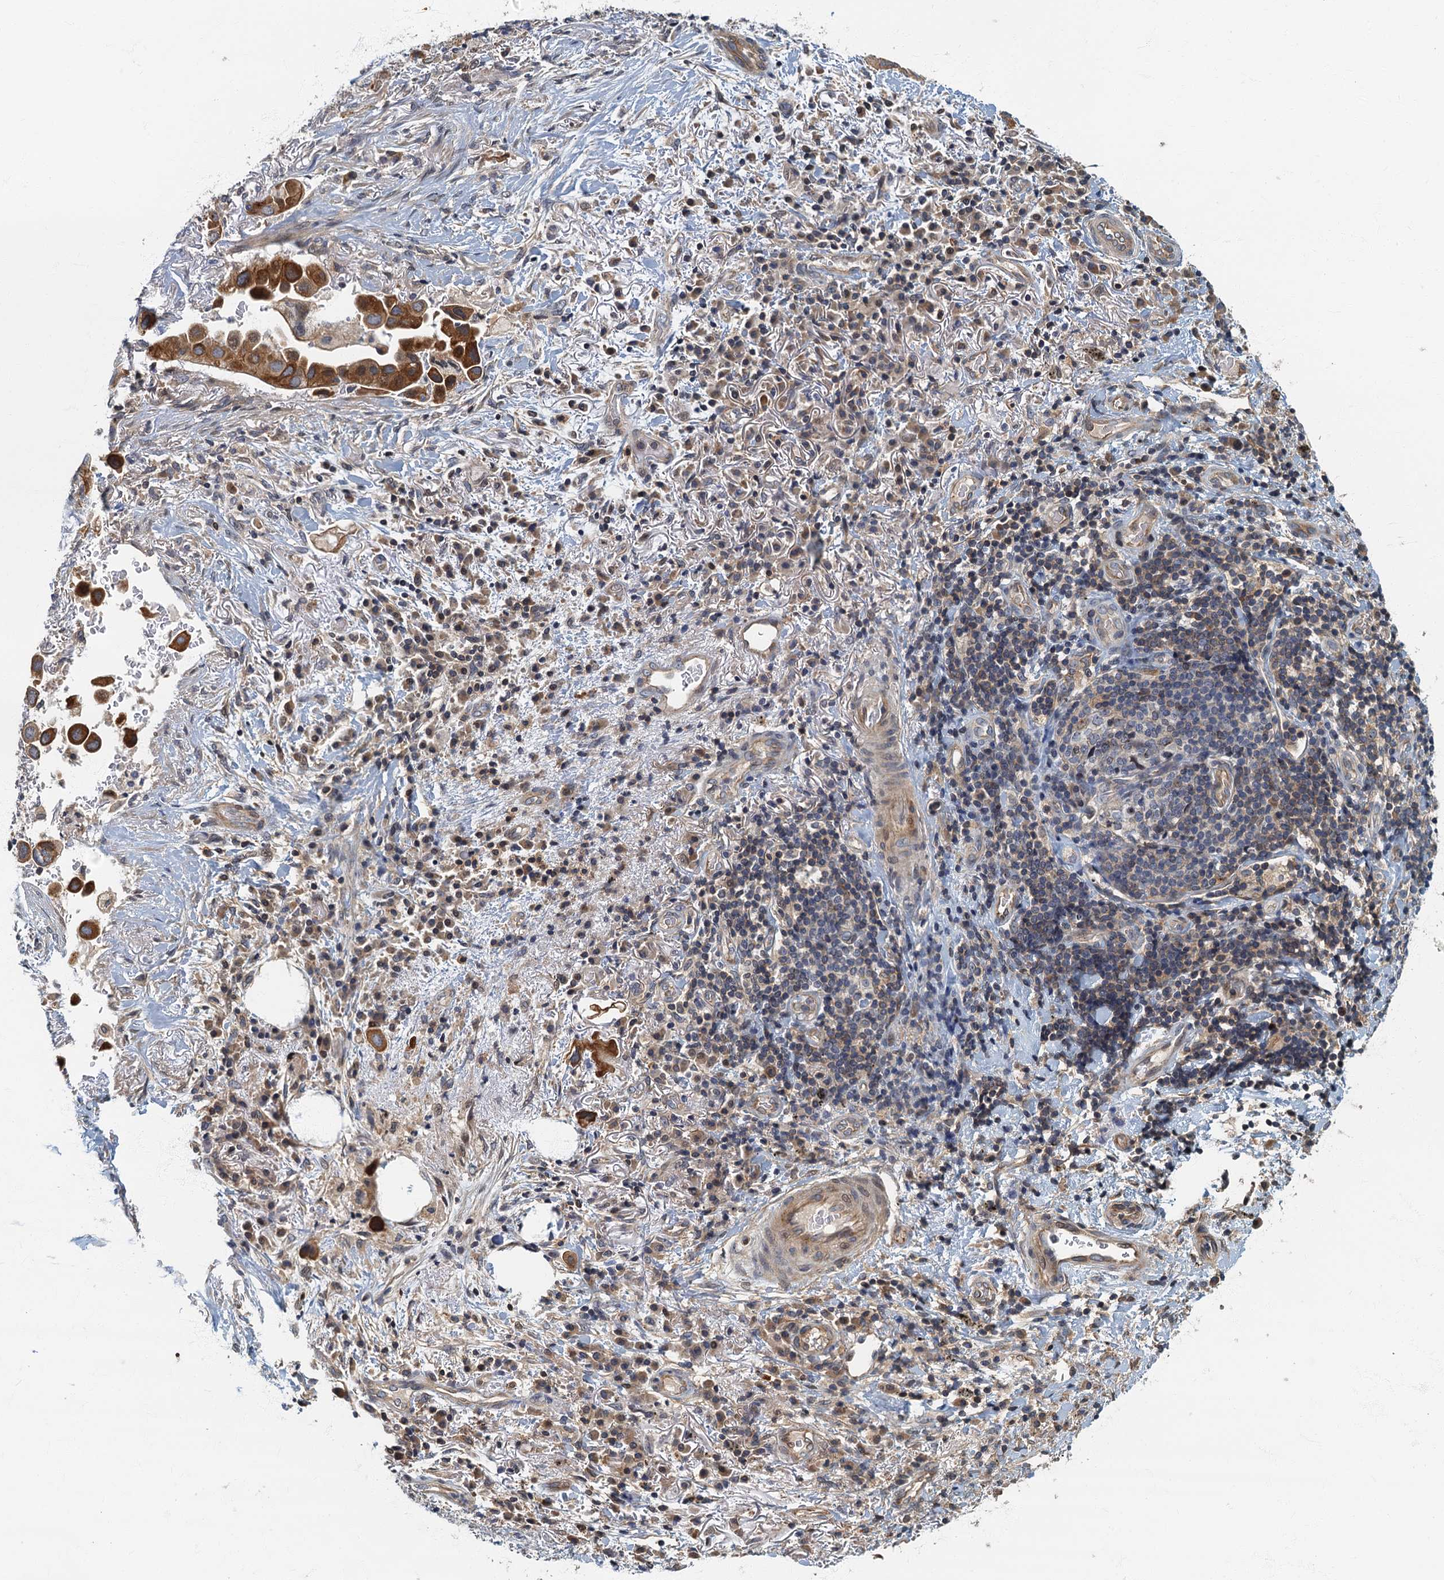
{"staining": {"intensity": "moderate", "quantity": ">75%", "location": "cytoplasmic/membranous"}, "tissue": "lung cancer", "cell_type": "Tumor cells", "image_type": "cancer", "snomed": [{"axis": "morphology", "description": "Adenocarcinoma, NOS"}, {"axis": "topography", "description": "Lung"}], "caption": "About >75% of tumor cells in adenocarcinoma (lung) exhibit moderate cytoplasmic/membranous protein expression as visualized by brown immunohistochemical staining.", "gene": "CKAP2L", "patient": {"sex": "female", "age": 76}}